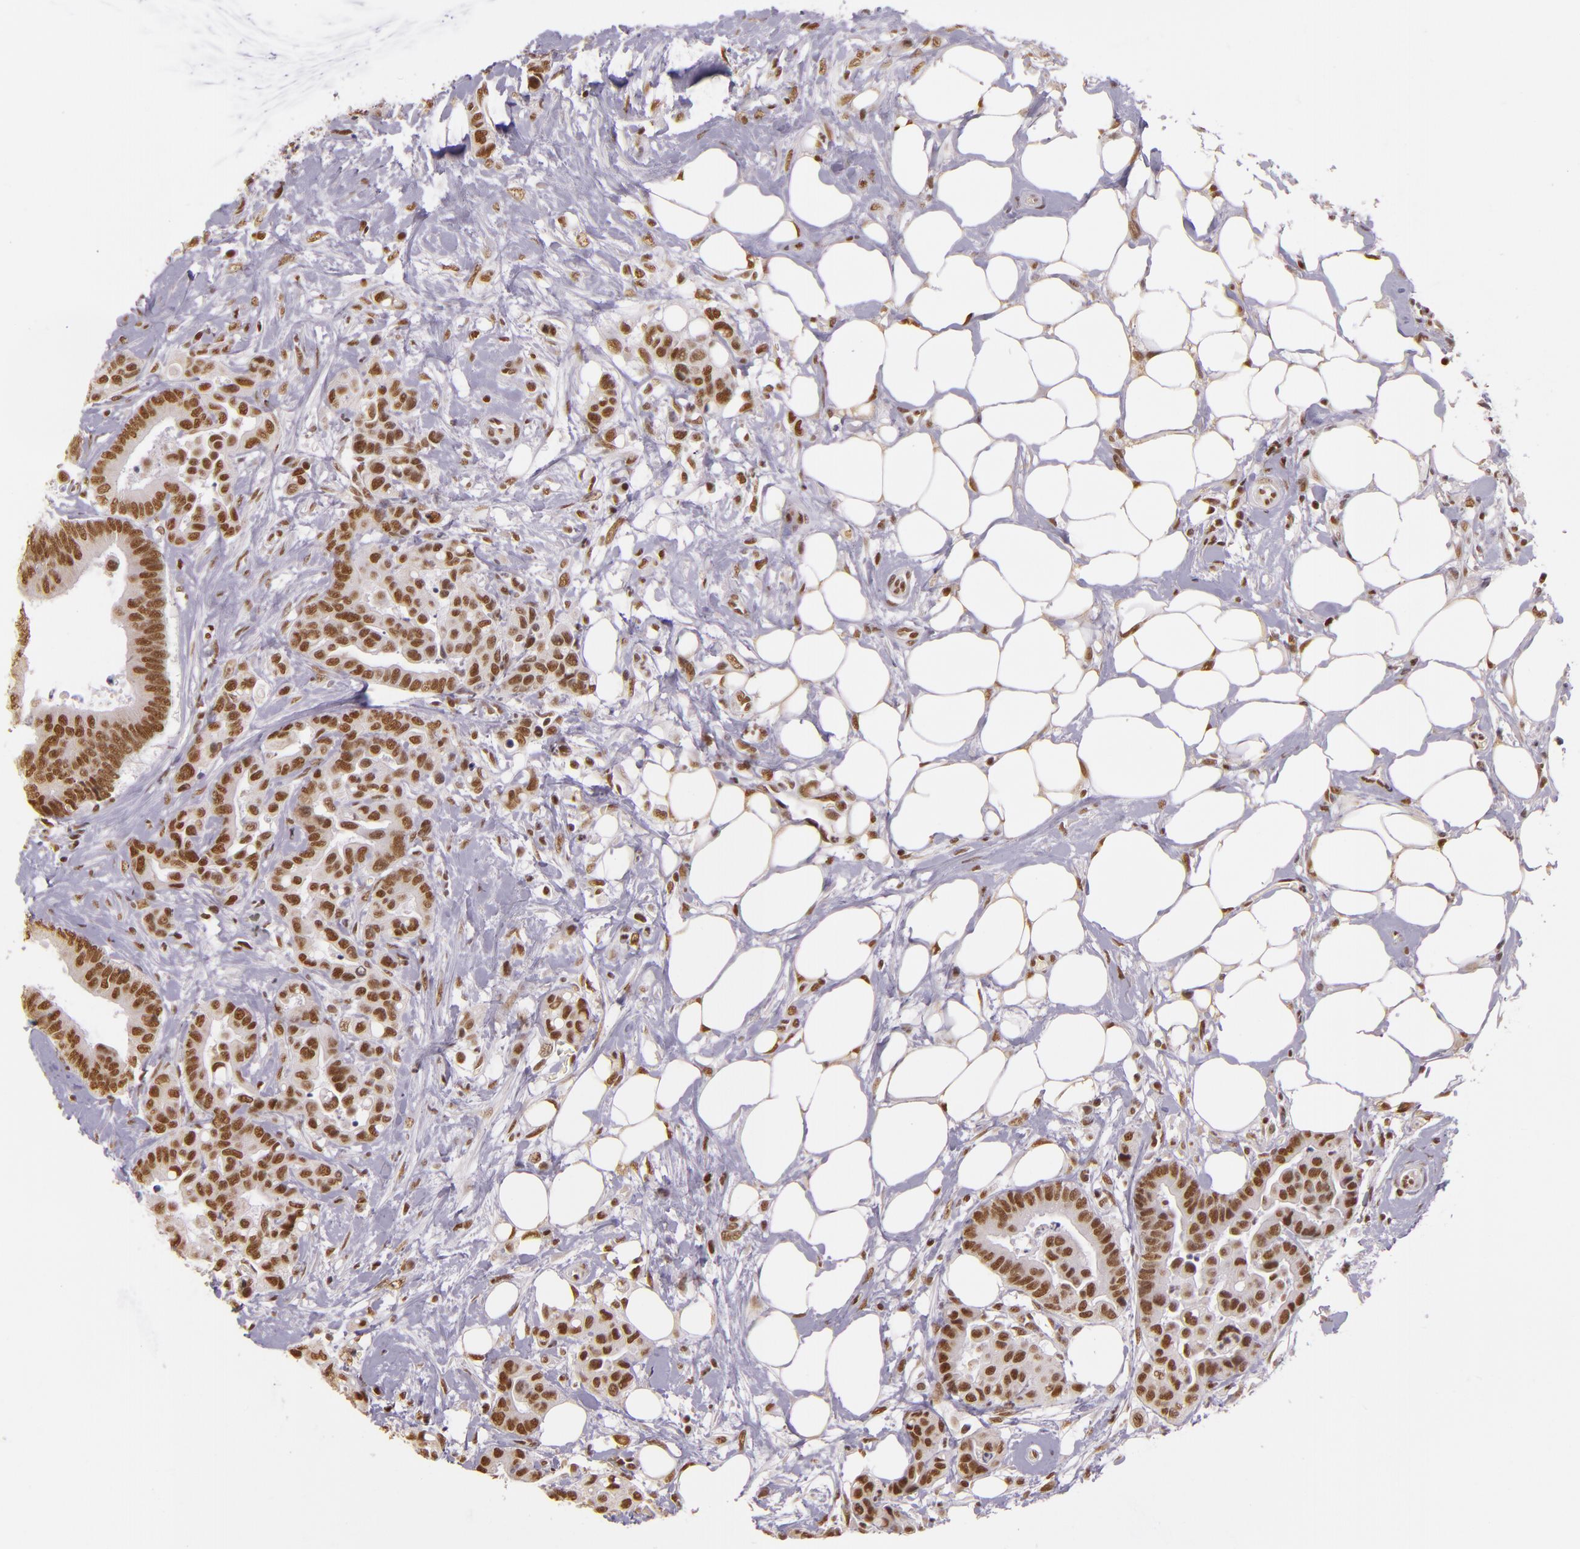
{"staining": {"intensity": "moderate", "quantity": ">75%", "location": "nuclear"}, "tissue": "colorectal cancer", "cell_type": "Tumor cells", "image_type": "cancer", "snomed": [{"axis": "morphology", "description": "Adenocarcinoma, NOS"}, {"axis": "topography", "description": "Colon"}], "caption": "DAB immunohistochemical staining of human adenocarcinoma (colorectal) demonstrates moderate nuclear protein staining in approximately >75% of tumor cells.", "gene": "USF1", "patient": {"sex": "male", "age": 82}}